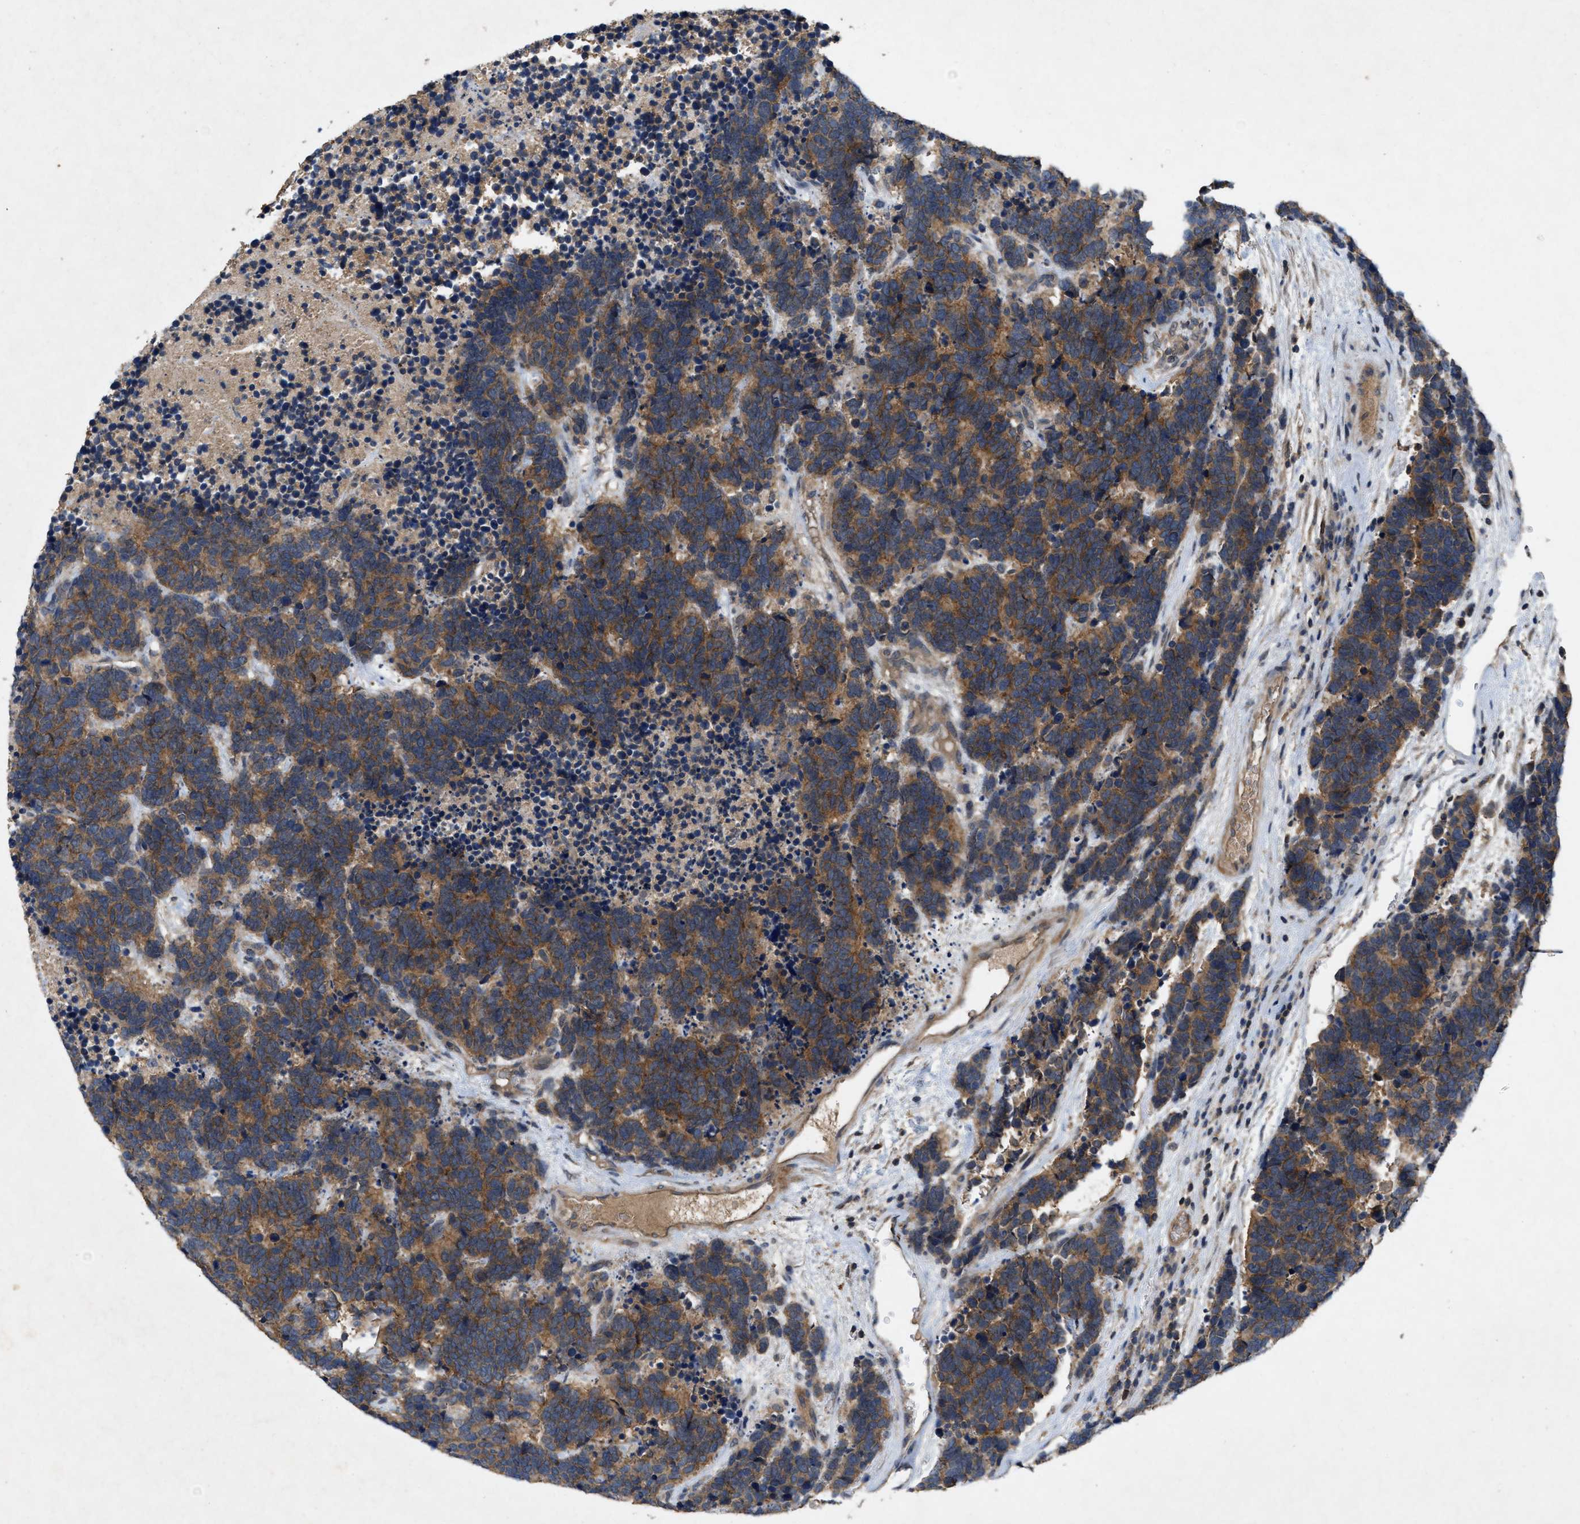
{"staining": {"intensity": "moderate", "quantity": ">75%", "location": "cytoplasmic/membranous"}, "tissue": "carcinoid", "cell_type": "Tumor cells", "image_type": "cancer", "snomed": [{"axis": "morphology", "description": "Carcinoma, NOS"}, {"axis": "morphology", "description": "Carcinoid, malignant, NOS"}, {"axis": "topography", "description": "Urinary bladder"}], "caption": "Immunohistochemical staining of carcinoid demonstrates moderate cytoplasmic/membranous protein expression in approximately >75% of tumor cells.", "gene": "LPAR2", "patient": {"sex": "male", "age": 57}}